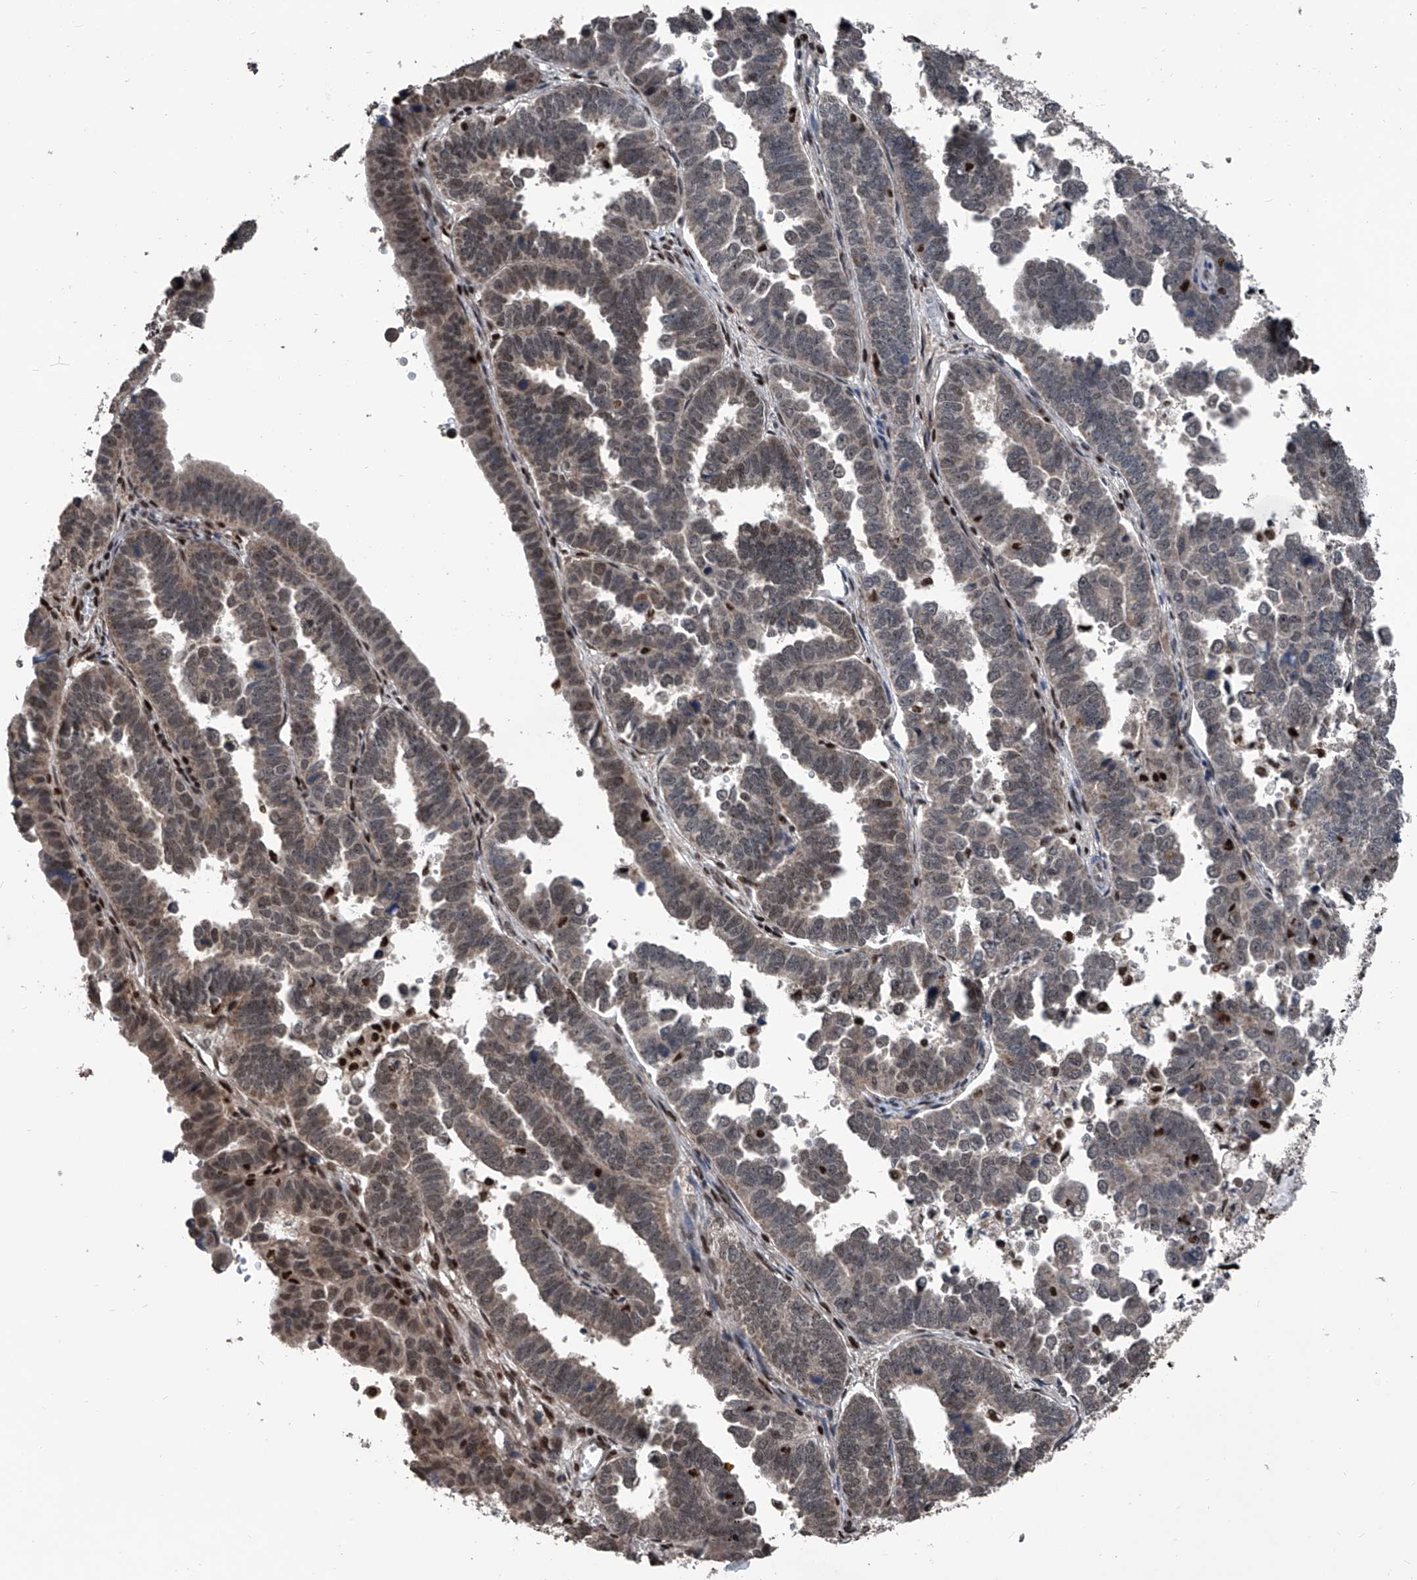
{"staining": {"intensity": "weak", "quantity": ">75%", "location": "nuclear"}, "tissue": "endometrial cancer", "cell_type": "Tumor cells", "image_type": "cancer", "snomed": [{"axis": "morphology", "description": "Adenocarcinoma, NOS"}, {"axis": "topography", "description": "Endometrium"}], "caption": "Endometrial cancer (adenocarcinoma) stained with DAB immunohistochemistry (IHC) shows low levels of weak nuclear staining in approximately >75% of tumor cells. (DAB IHC with brightfield microscopy, high magnification).", "gene": "FKBP5", "patient": {"sex": "female", "age": 75}}